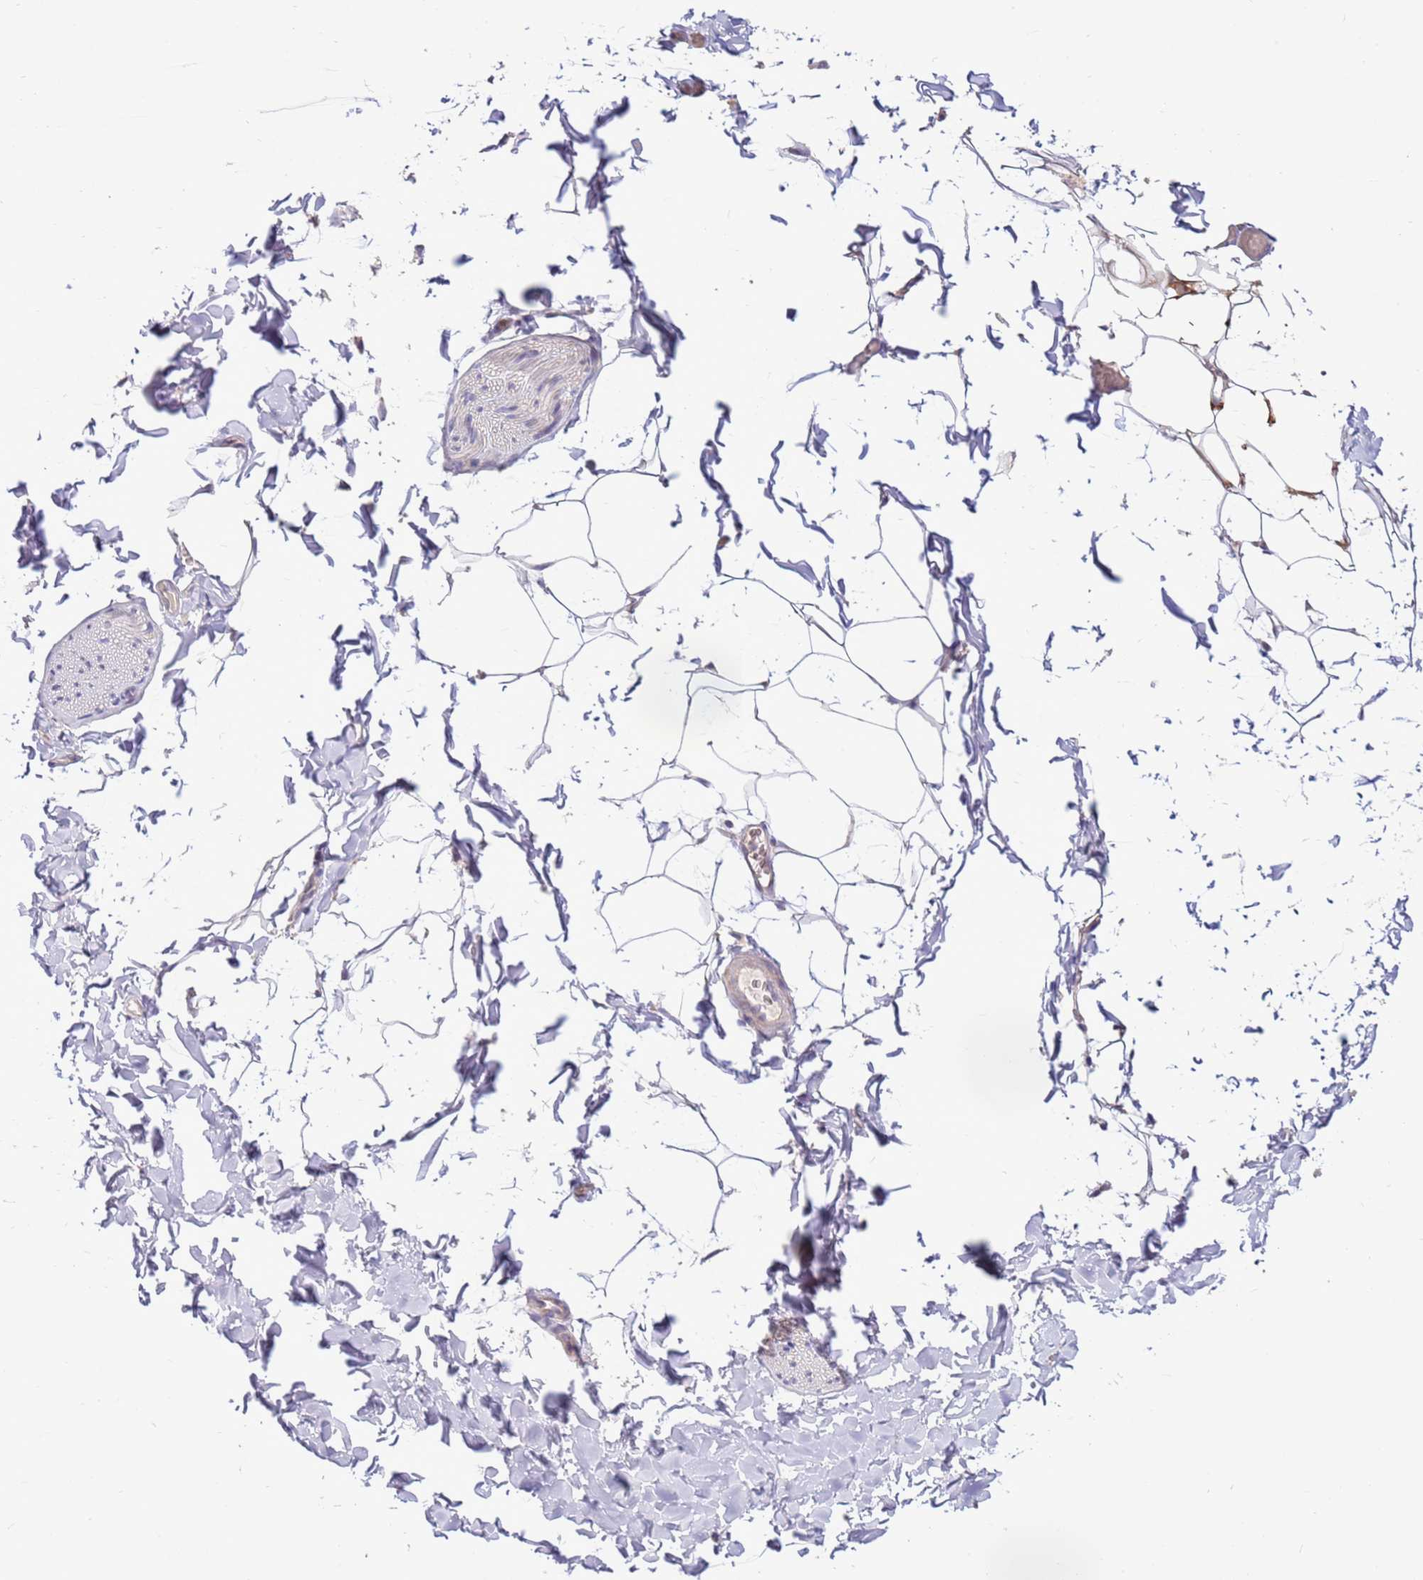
{"staining": {"intensity": "negative", "quantity": "none", "location": "none"}, "tissue": "adipose tissue", "cell_type": "Adipocytes", "image_type": "normal", "snomed": [{"axis": "morphology", "description": "Normal tissue, NOS"}, {"axis": "topography", "description": "Gallbladder"}, {"axis": "topography", "description": "Peripheral nerve tissue"}], "caption": "Immunohistochemistry (IHC) of benign human adipose tissue exhibits no expression in adipocytes.", "gene": "EVA1B", "patient": {"sex": "male", "age": 38}}